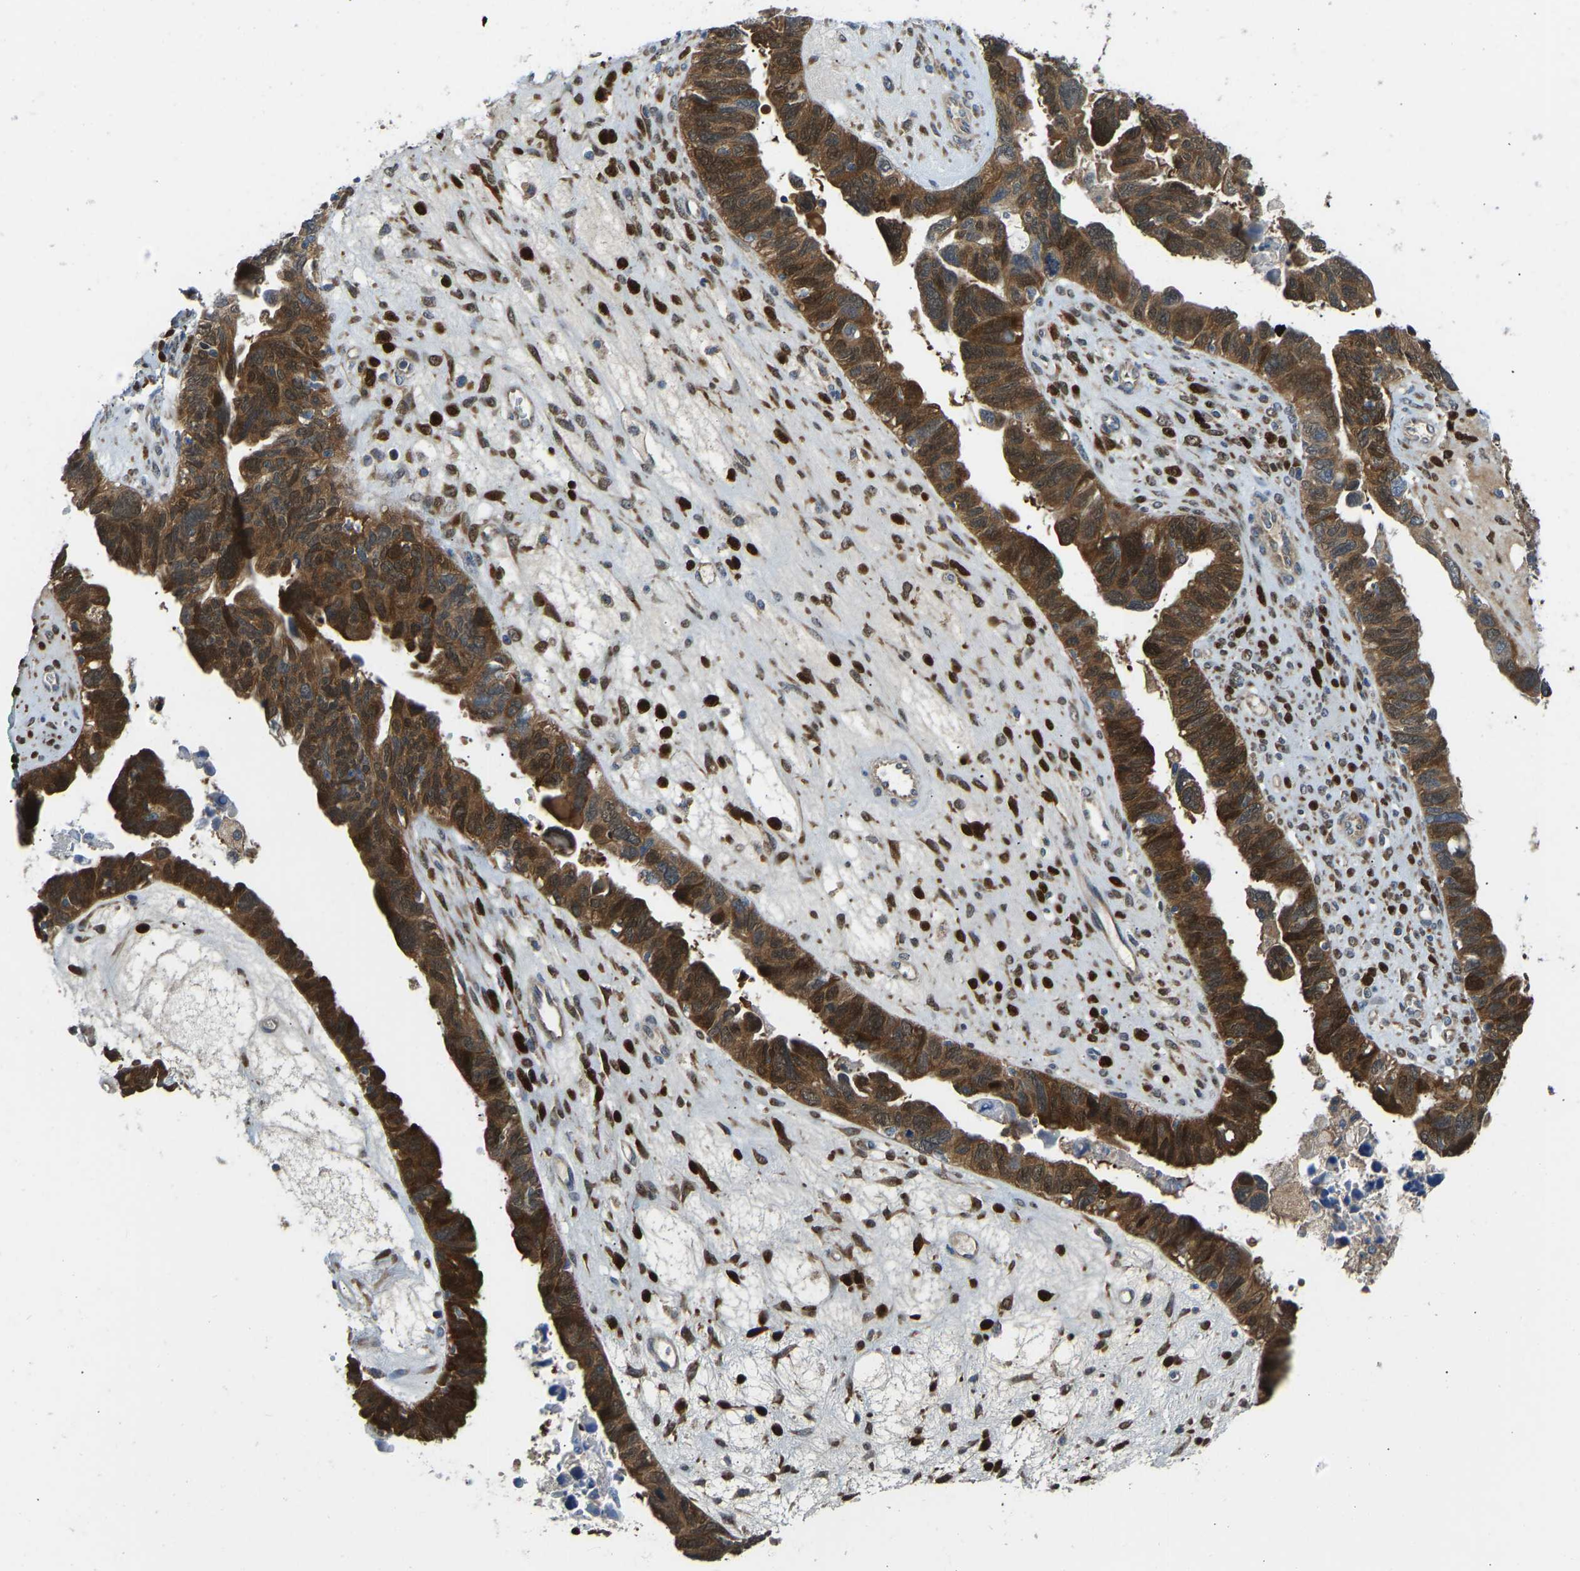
{"staining": {"intensity": "strong", "quantity": ">75%", "location": "cytoplasmic/membranous"}, "tissue": "ovarian cancer", "cell_type": "Tumor cells", "image_type": "cancer", "snomed": [{"axis": "morphology", "description": "Cystadenocarcinoma, serous, NOS"}, {"axis": "topography", "description": "Ovary"}], "caption": "The histopathology image displays immunohistochemical staining of ovarian cancer. There is strong cytoplasmic/membranous staining is appreciated in about >75% of tumor cells.", "gene": "RBP1", "patient": {"sex": "female", "age": 79}}